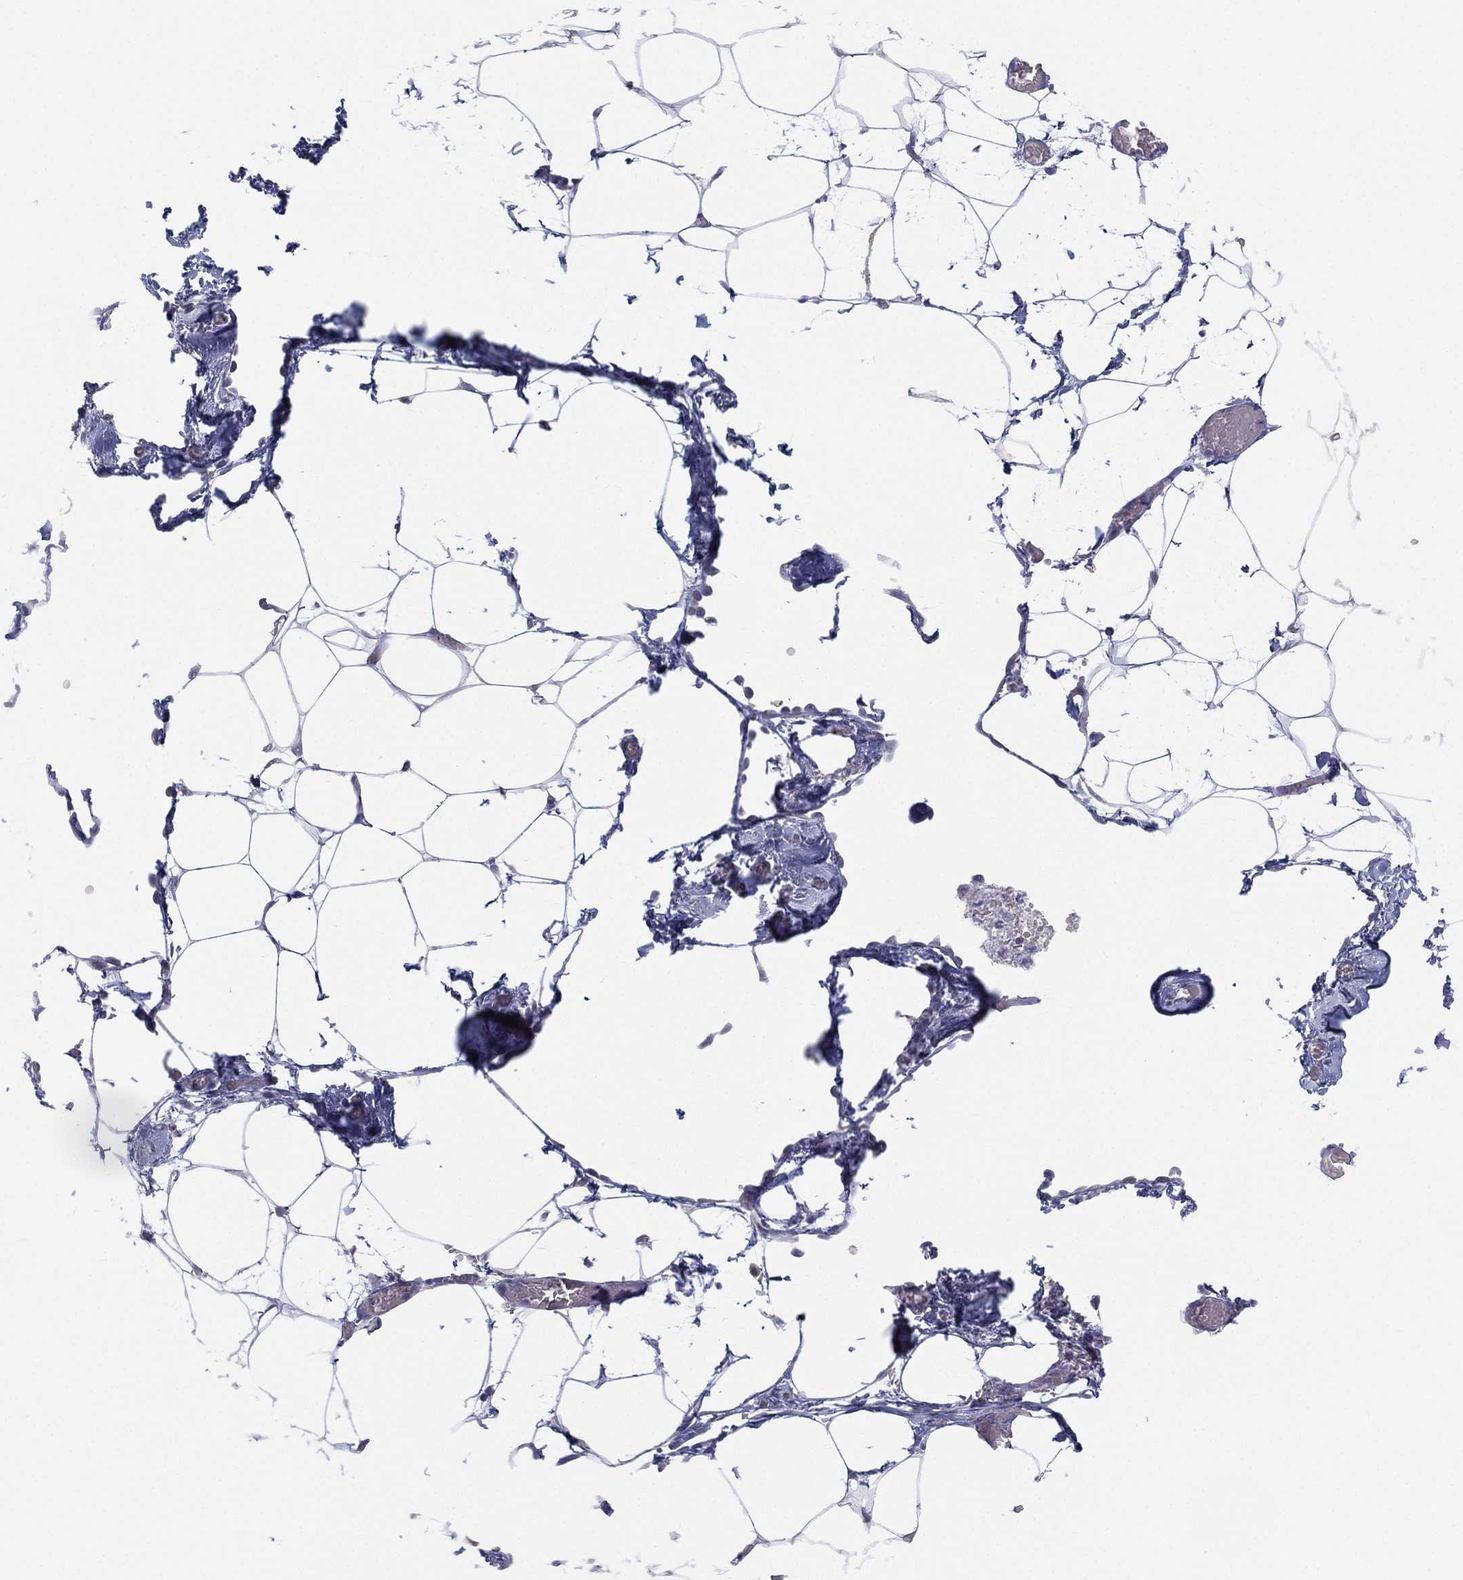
{"staining": {"intensity": "negative", "quantity": "none", "location": "none"}, "tissue": "adipose tissue", "cell_type": "Adipocytes", "image_type": "normal", "snomed": [{"axis": "morphology", "description": "Normal tissue, NOS"}, {"axis": "topography", "description": "Adipose tissue"}], "caption": "Immunohistochemical staining of normal adipose tissue shows no significant expression in adipocytes.", "gene": "MLF1", "patient": {"sex": "male", "age": 57}}